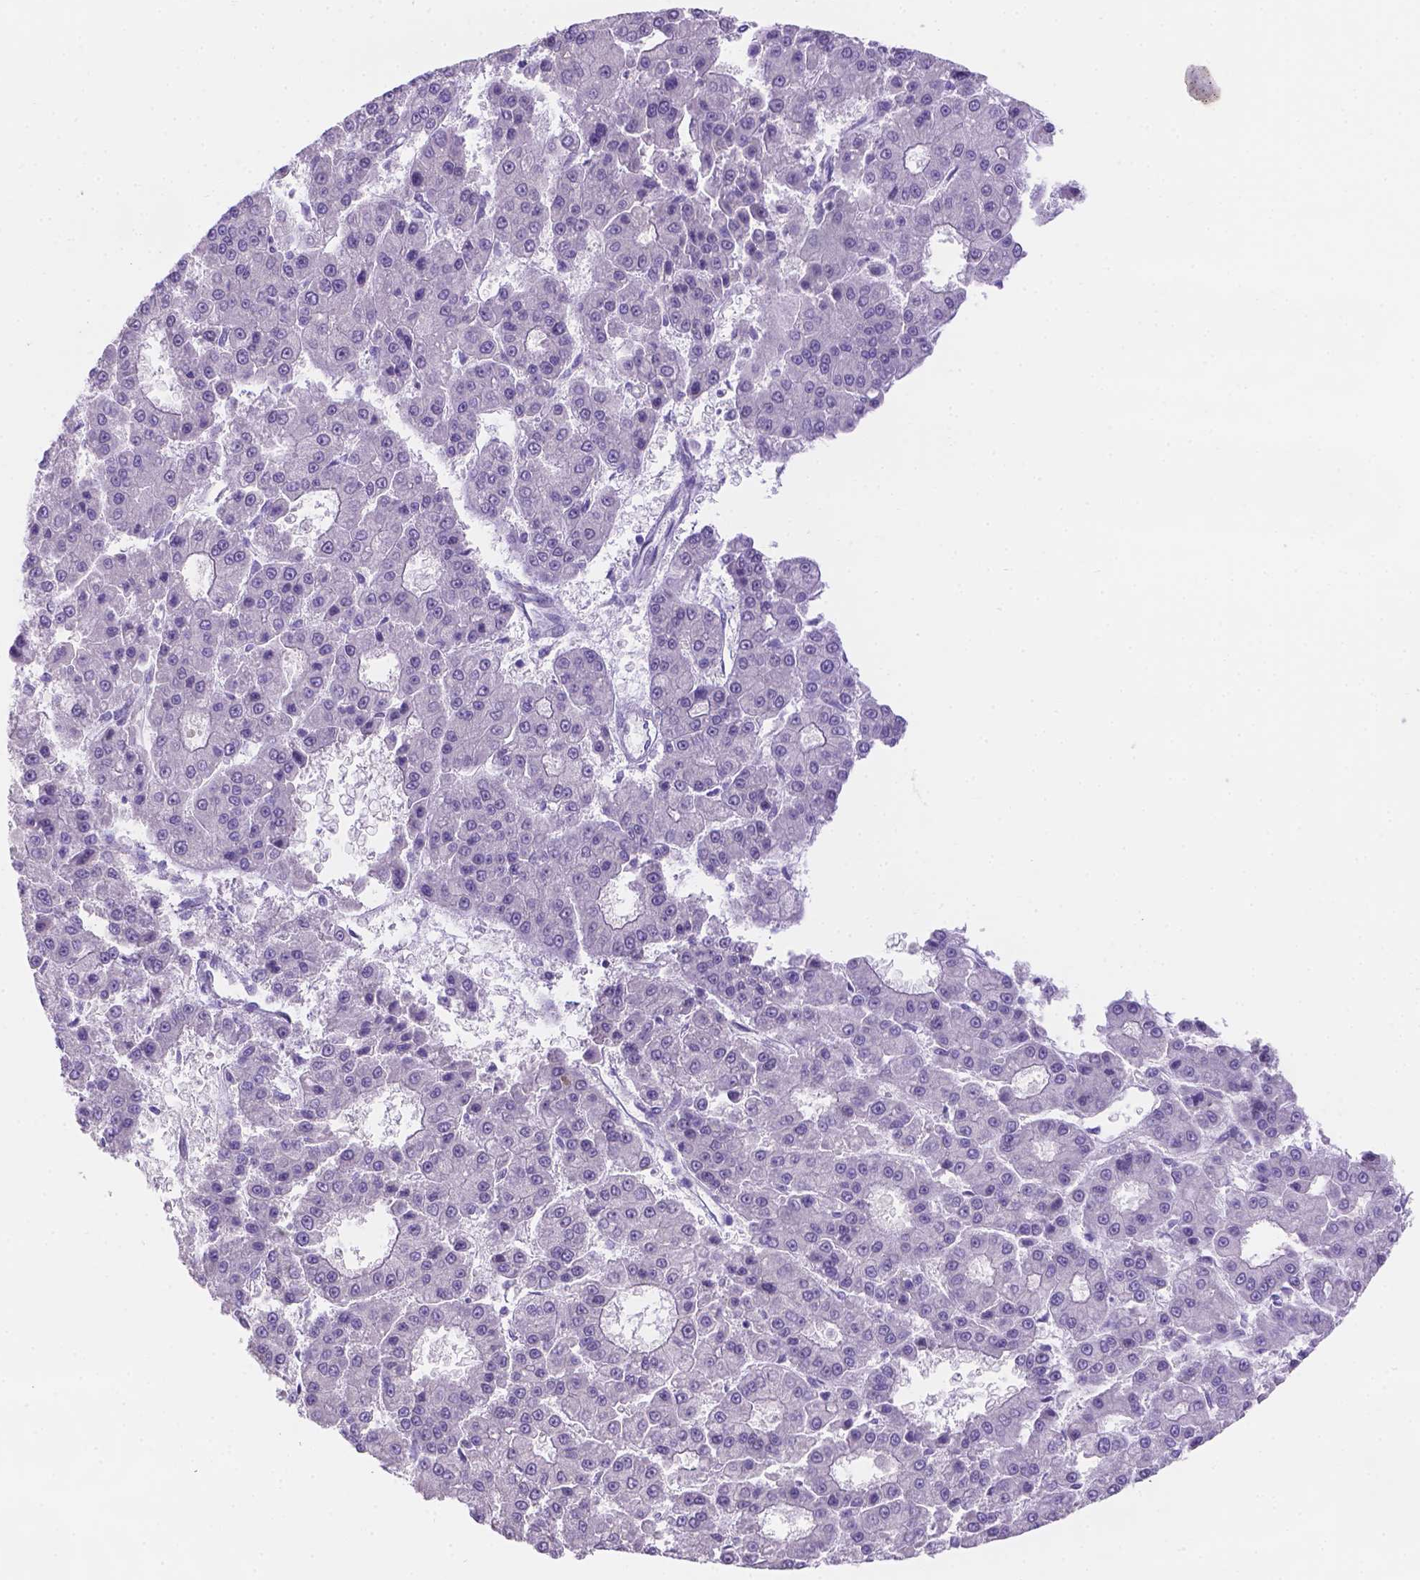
{"staining": {"intensity": "negative", "quantity": "none", "location": "none"}, "tissue": "liver cancer", "cell_type": "Tumor cells", "image_type": "cancer", "snomed": [{"axis": "morphology", "description": "Carcinoma, Hepatocellular, NOS"}, {"axis": "topography", "description": "Liver"}], "caption": "The micrograph exhibits no significant positivity in tumor cells of liver hepatocellular carcinoma.", "gene": "CD96", "patient": {"sex": "male", "age": 70}}